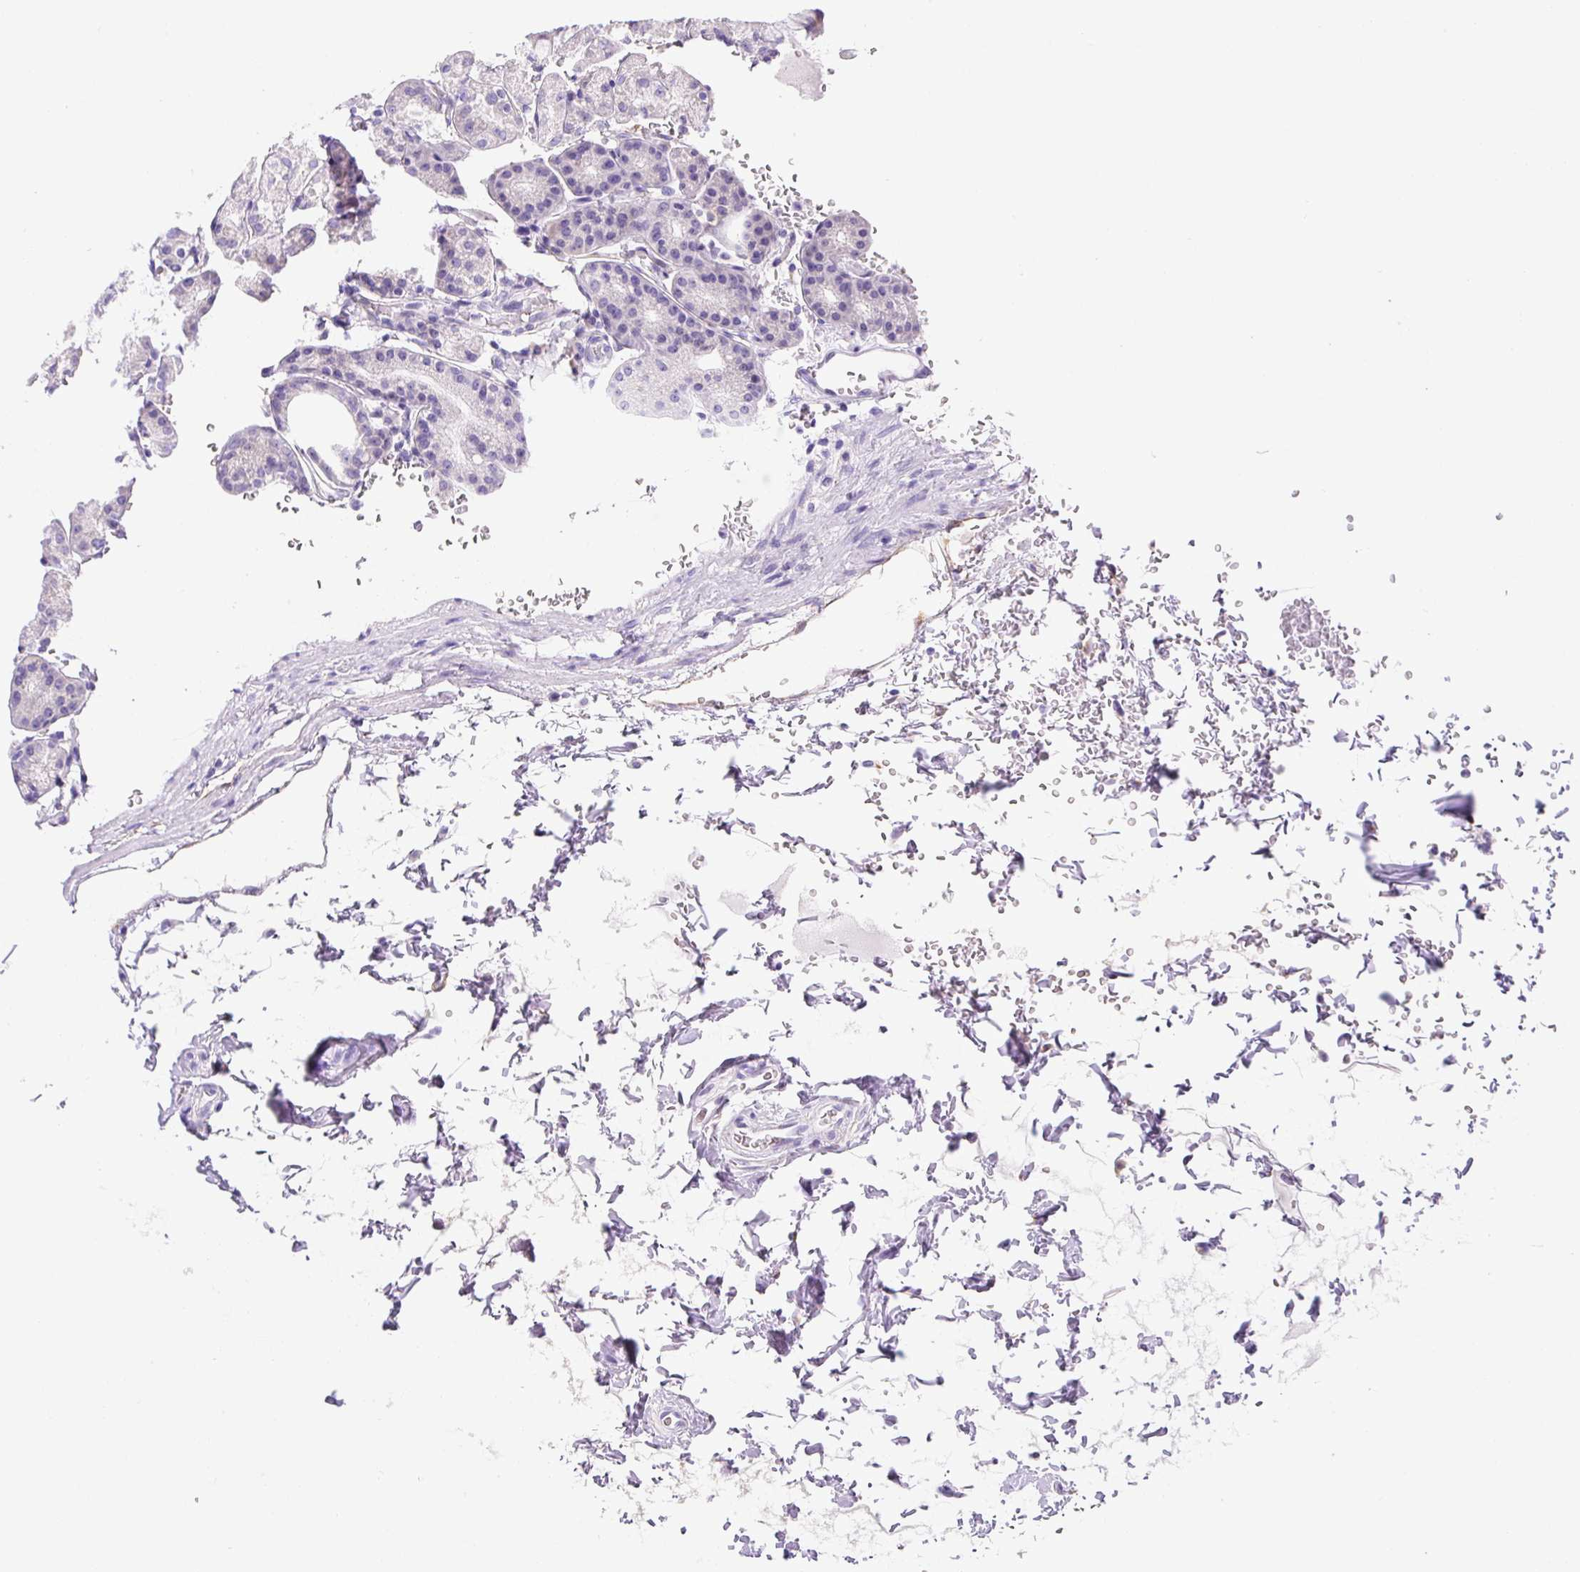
{"staining": {"intensity": "negative", "quantity": "none", "location": "none"}, "tissue": "stomach", "cell_type": "Glandular cells", "image_type": "normal", "snomed": [{"axis": "morphology", "description": "Normal tissue, NOS"}, {"axis": "topography", "description": "Stomach, upper"}], "caption": "Immunohistochemical staining of unremarkable stomach demonstrates no significant positivity in glandular cells.", "gene": "ASB4", "patient": {"sex": "female", "age": 81}}